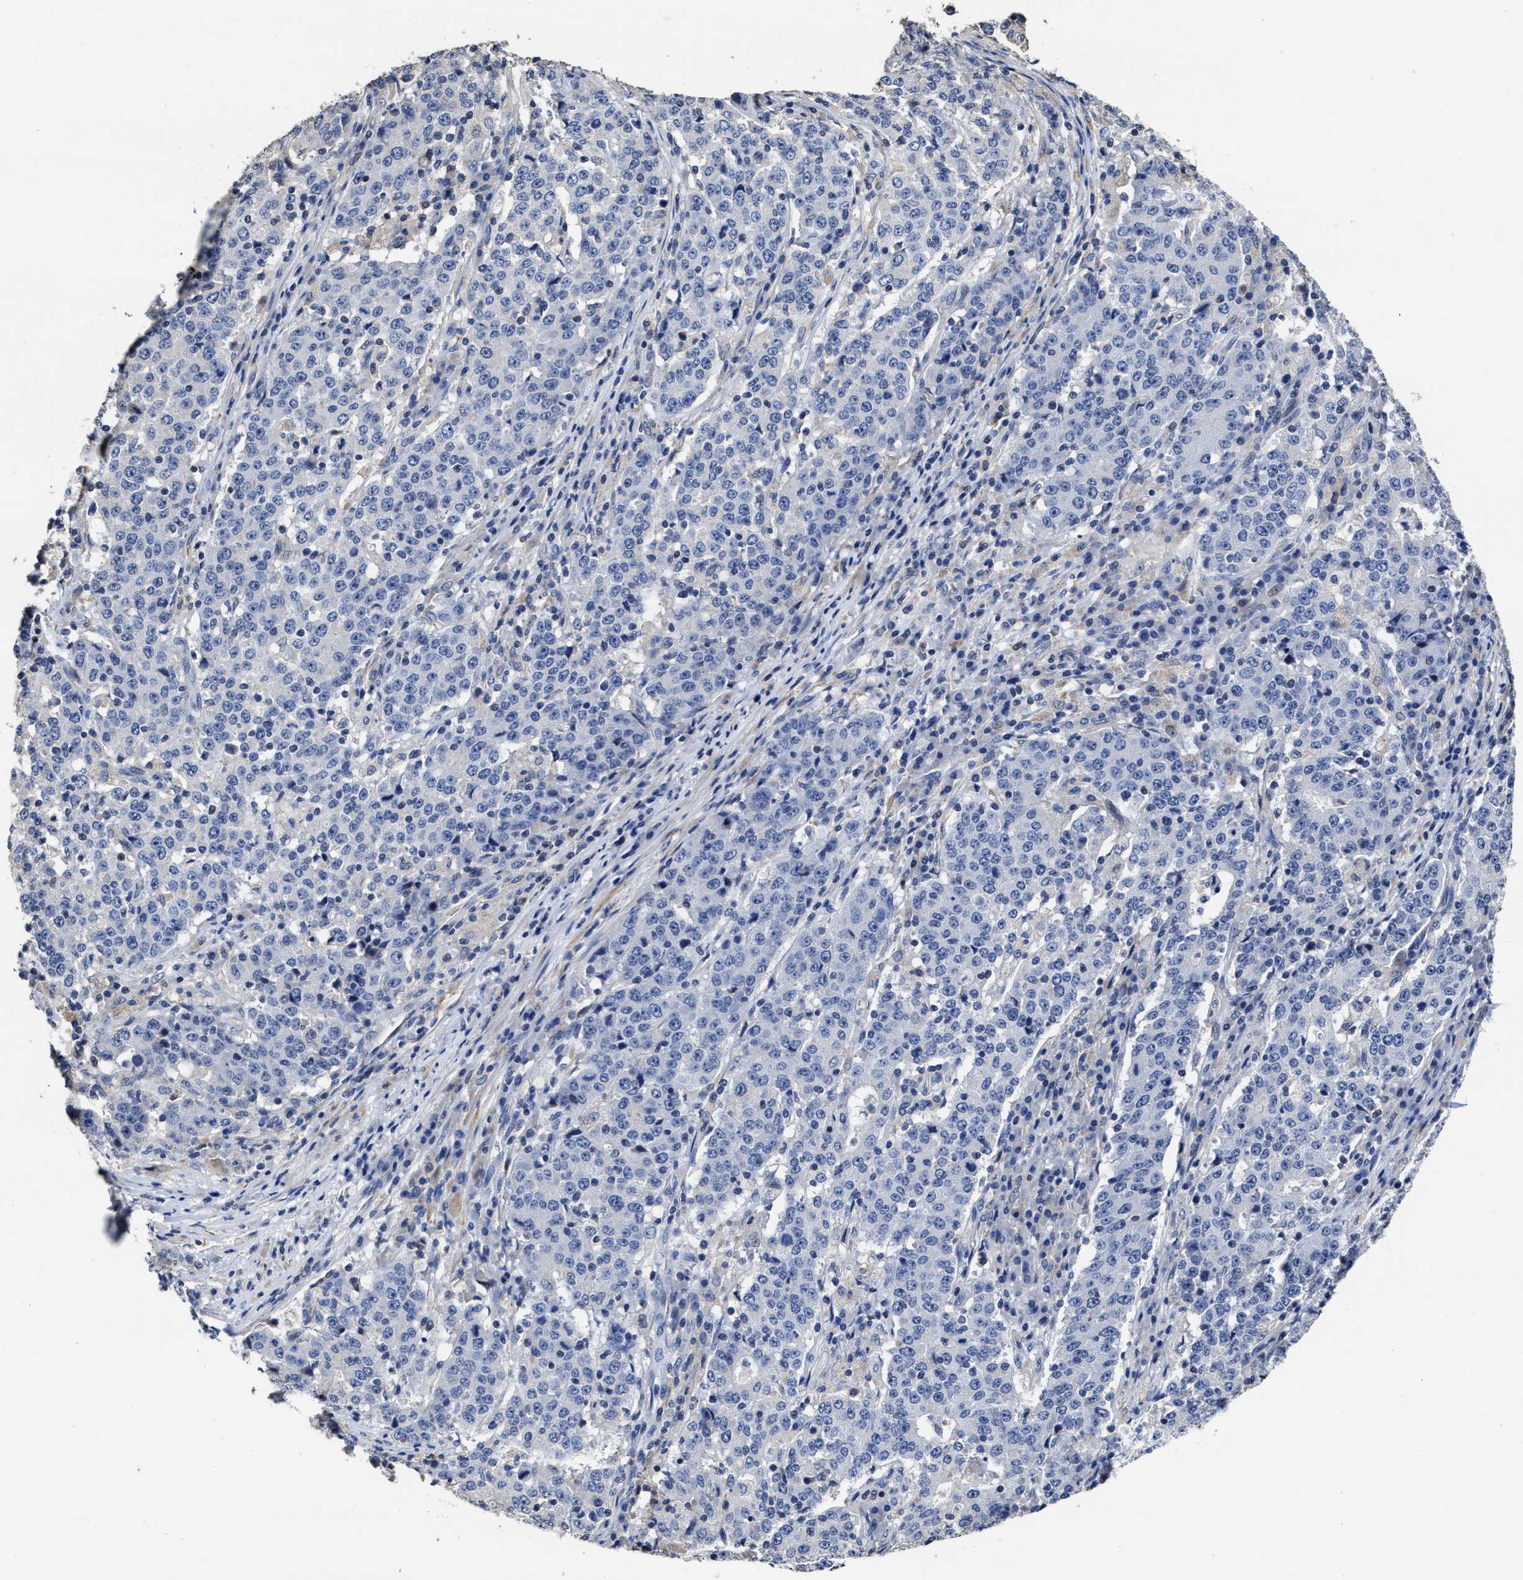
{"staining": {"intensity": "negative", "quantity": "none", "location": "none"}, "tissue": "stomach cancer", "cell_type": "Tumor cells", "image_type": "cancer", "snomed": [{"axis": "morphology", "description": "Adenocarcinoma, NOS"}, {"axis": "topography", "description": "Stomach"}], "caption": "There is no significant positivity in tumor cells of stomach adenocarcinoma. (Immunohistochemistry, brightfield microscopy, high magnification).", "gene": "ZFAT", "patient": {"sex": "male", "age": 59}}